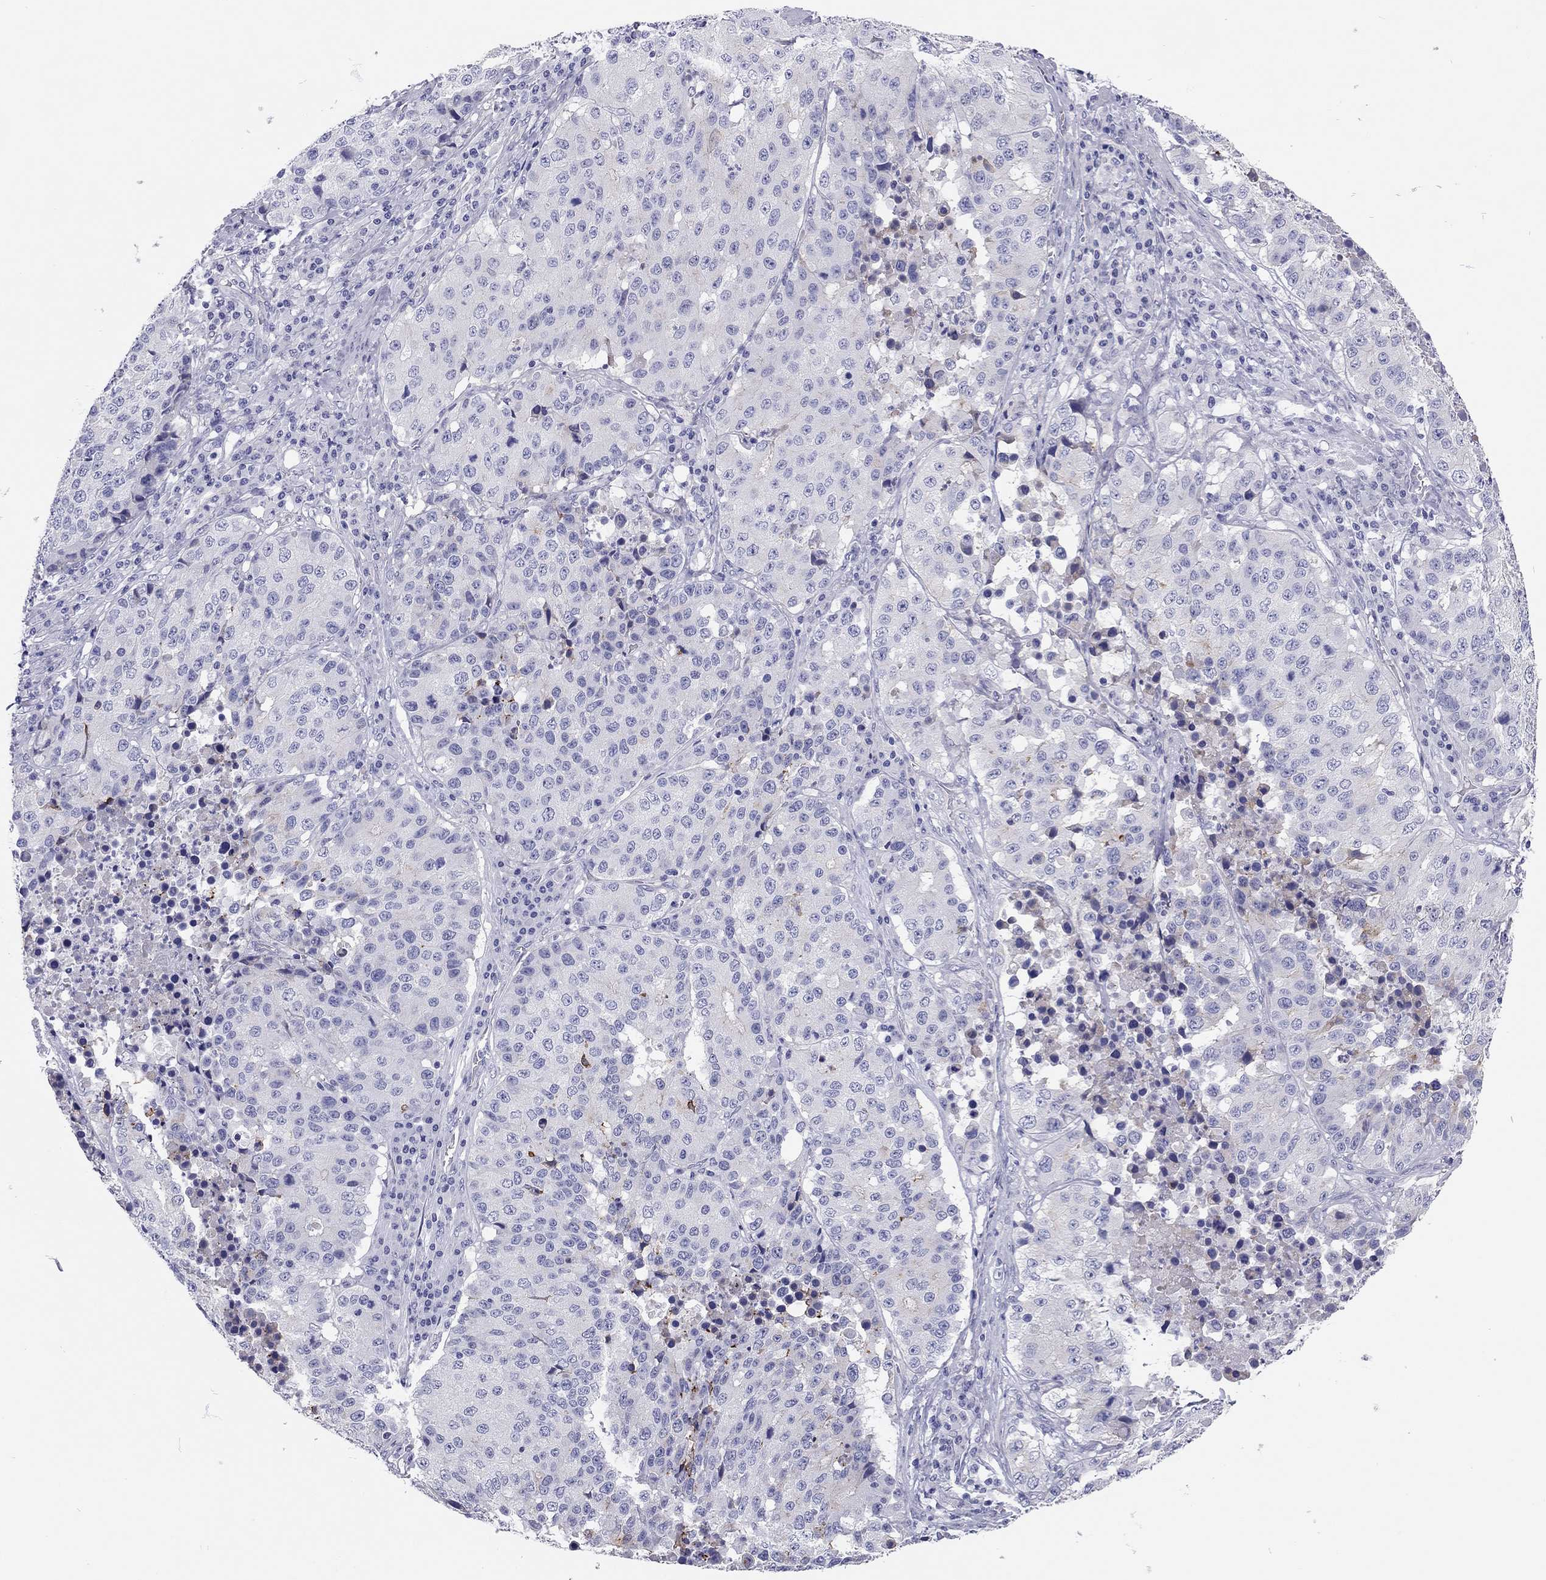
{"staining": {"intensity": "negative", "quantity": "none", "location": "none"}, "tissue": "stomach cancer", "cell_type": "Tumor cells", "image_type": "cancer", "snomed": [{"axis": "morphology", "description": "Adenocarcinoma, NOS"}, {"axis": "topography", "description": "Stomach"}], "caption": "Histopathology image shows no significant protein expression in tumor cells of stomach cancer.", "gene": "SCARB1", "patient": {"sex": "male", "age": 71}}